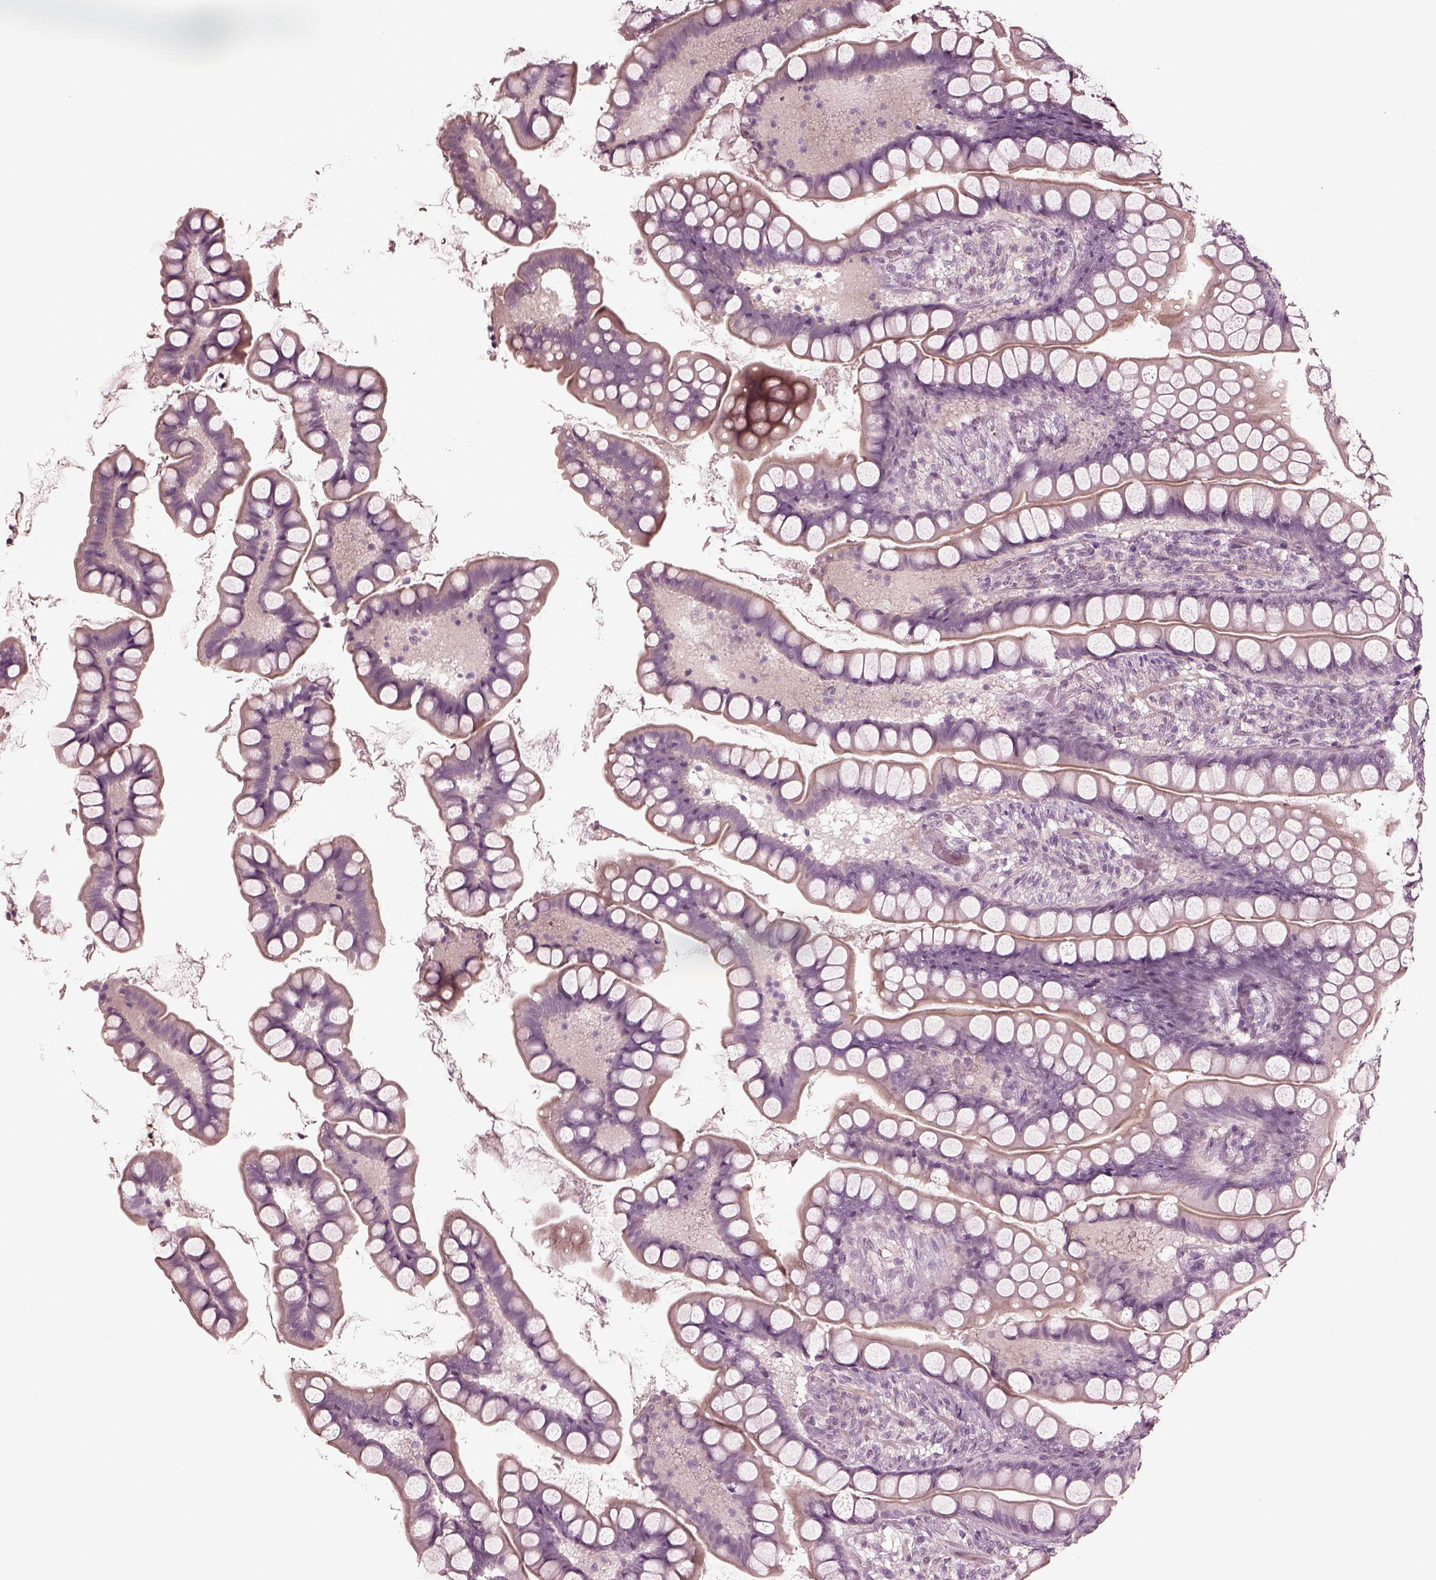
{"staining": {"intensity": "negative", "quantity": "none", "location": "none"}, "tissue": "small intestine", "cell_type": "Glandular cells", "image_type": "normal", "snomed": [{"axis": "morphology", "description": "Normal tissue, NOS"}, {"axis": "topography", "description": "Small intestine"}], "caption": "This is a photomicrograph of immunohistochemistry (IHC) staining of normal small intestine, which shows no positivity in glandular cells.", "gene": "CCDC170", "patient": {"sex": "male", "age": 70}}